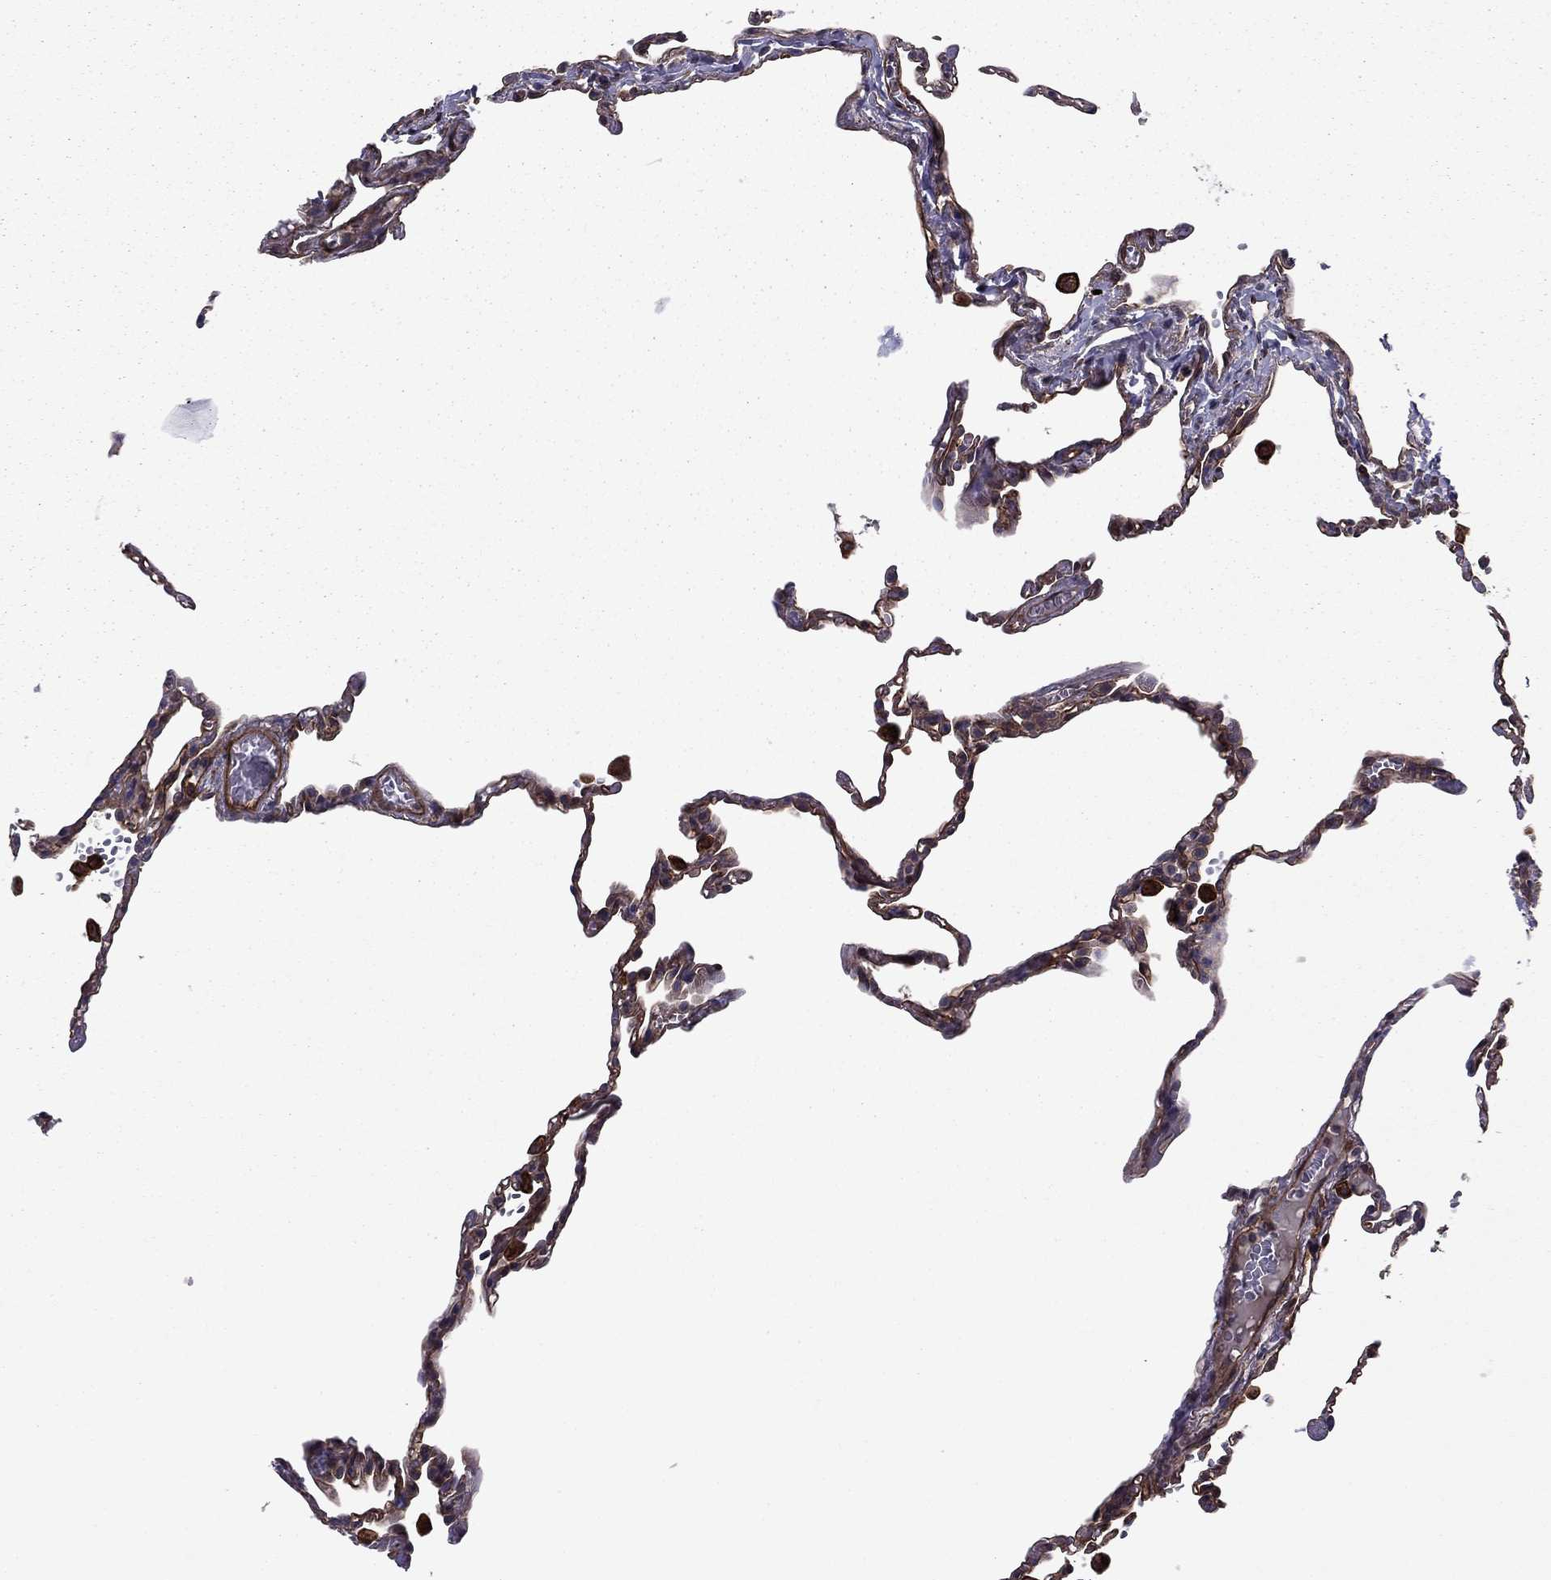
{"staining": {"intensity": "negative", "quantity": "none", "location": "none"}, "tissue": "lung", "cell_type": "Alveolar cells", "image_type": "normal", "snomed": [{"axis": "morphology", "description": "Normal tissue, NOS"}, {"axis": "topography", "description": "Lung"}], "caption": "Immunohistochemistry photomicrograph of normal lung: lung stained with DAB (3,3'-diaminobenzidine) displays no significant protein positivity in alveolar cells. Nuclei are stained in blue.", "gene": "SHMT1", "patient": {"sex": "male", "age": 78}}